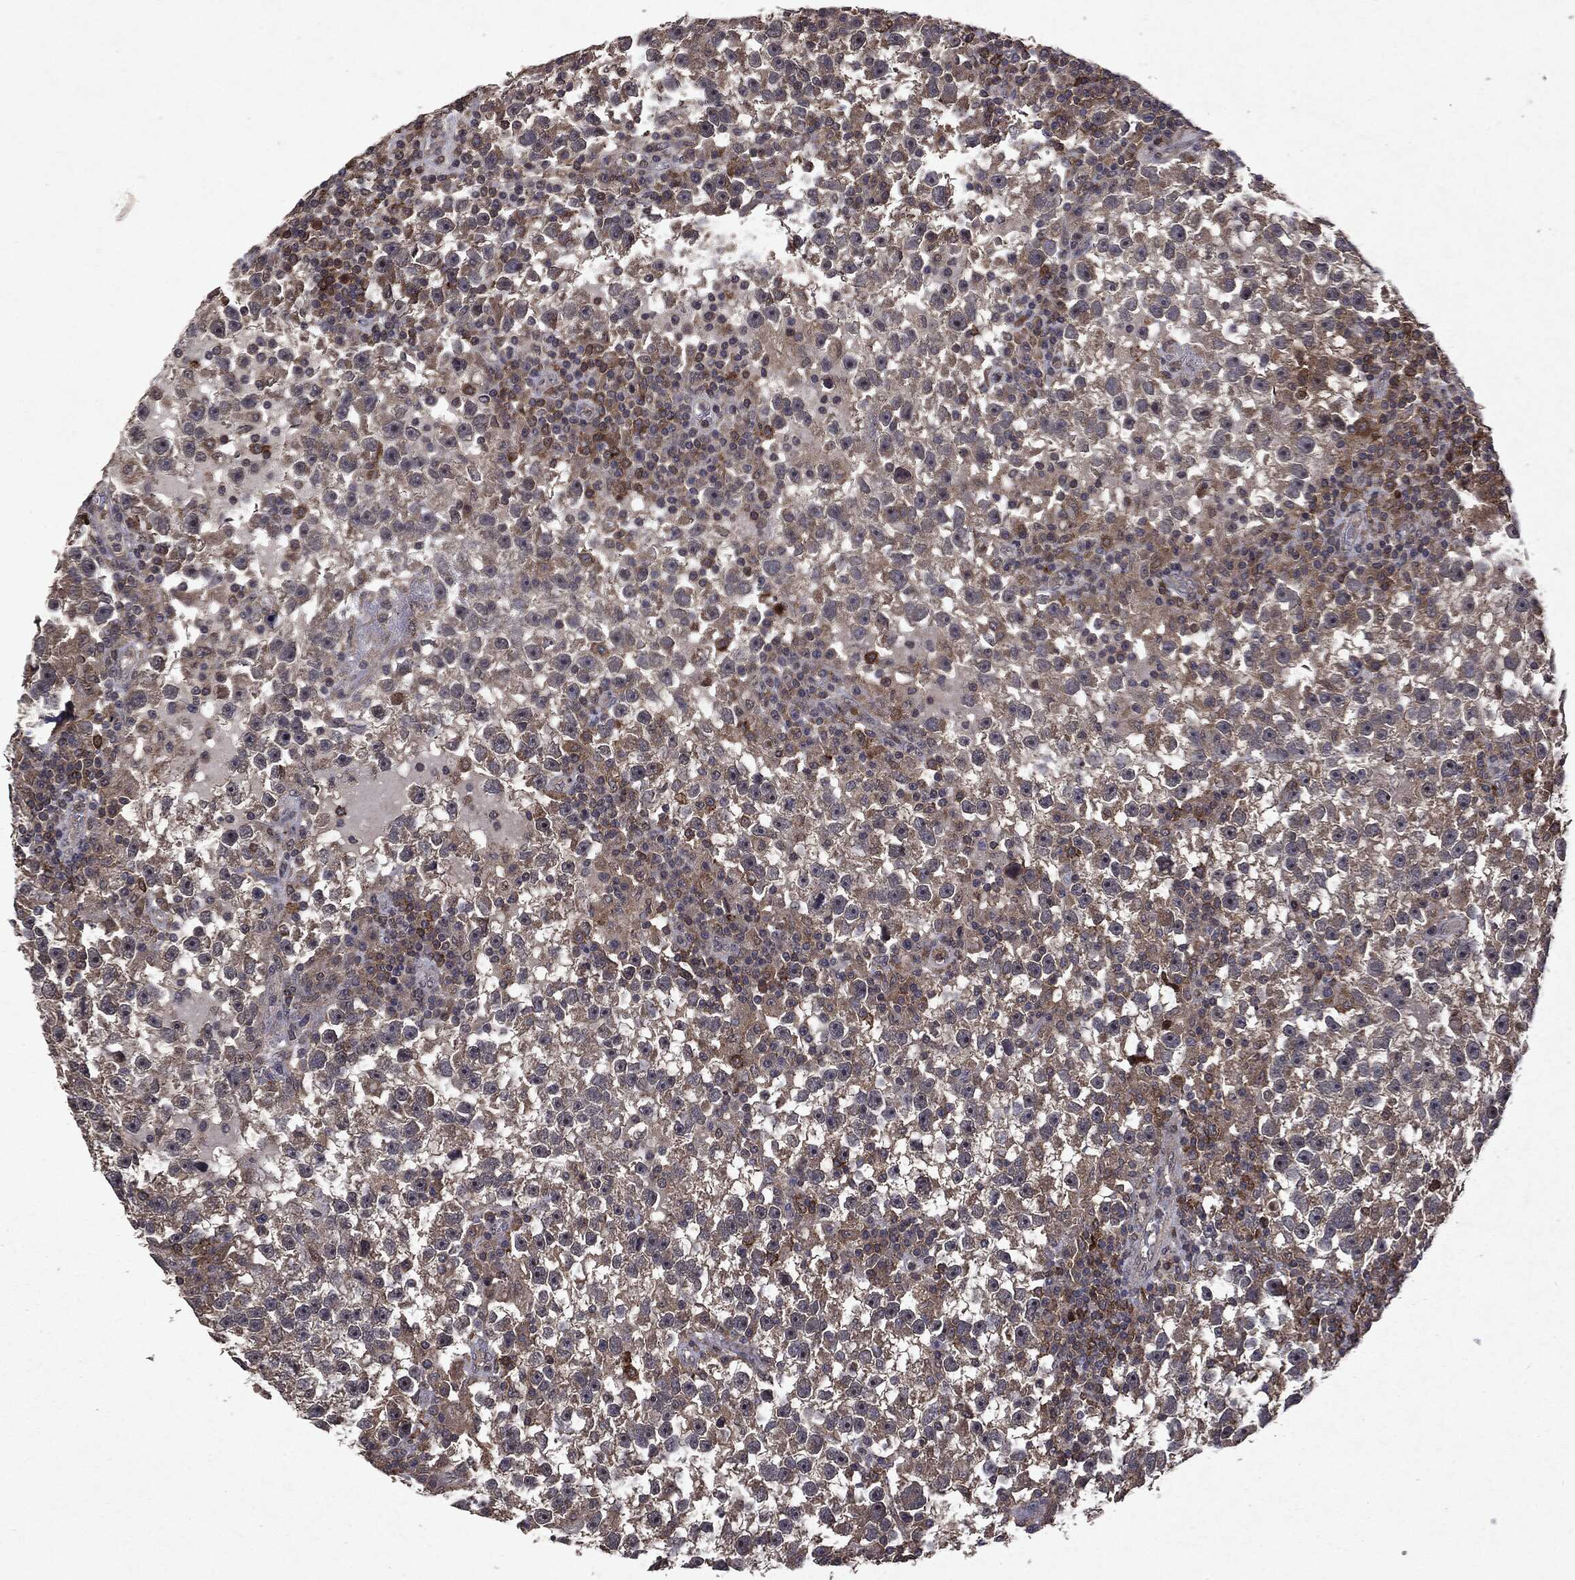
{"staining": {"intensity": "moderate", "quantity": "<25%", "location": "cytoplasmic/membranous"}, "tissue": "testis cancer", "cell_type": "Tumor cells", "image_type": "cancer", "snomed": [{"axis": "morphology", "description": "Seminoma, NOS"}, {"axis": "topography", "description": "Testis"}], "caption": "High-magnification brightfield microscopy of testis seminoma stained with DAB (3,3'-diaminobenzidine) (brown) and counterstained with hematoxylin (blue). tumor cells exhibit moderate cytoplasmic/membranous positivity is appreciated in approximately<25% of cells.", "gene": "PTEN", "patient": {"sex": "male", "age": 47}}